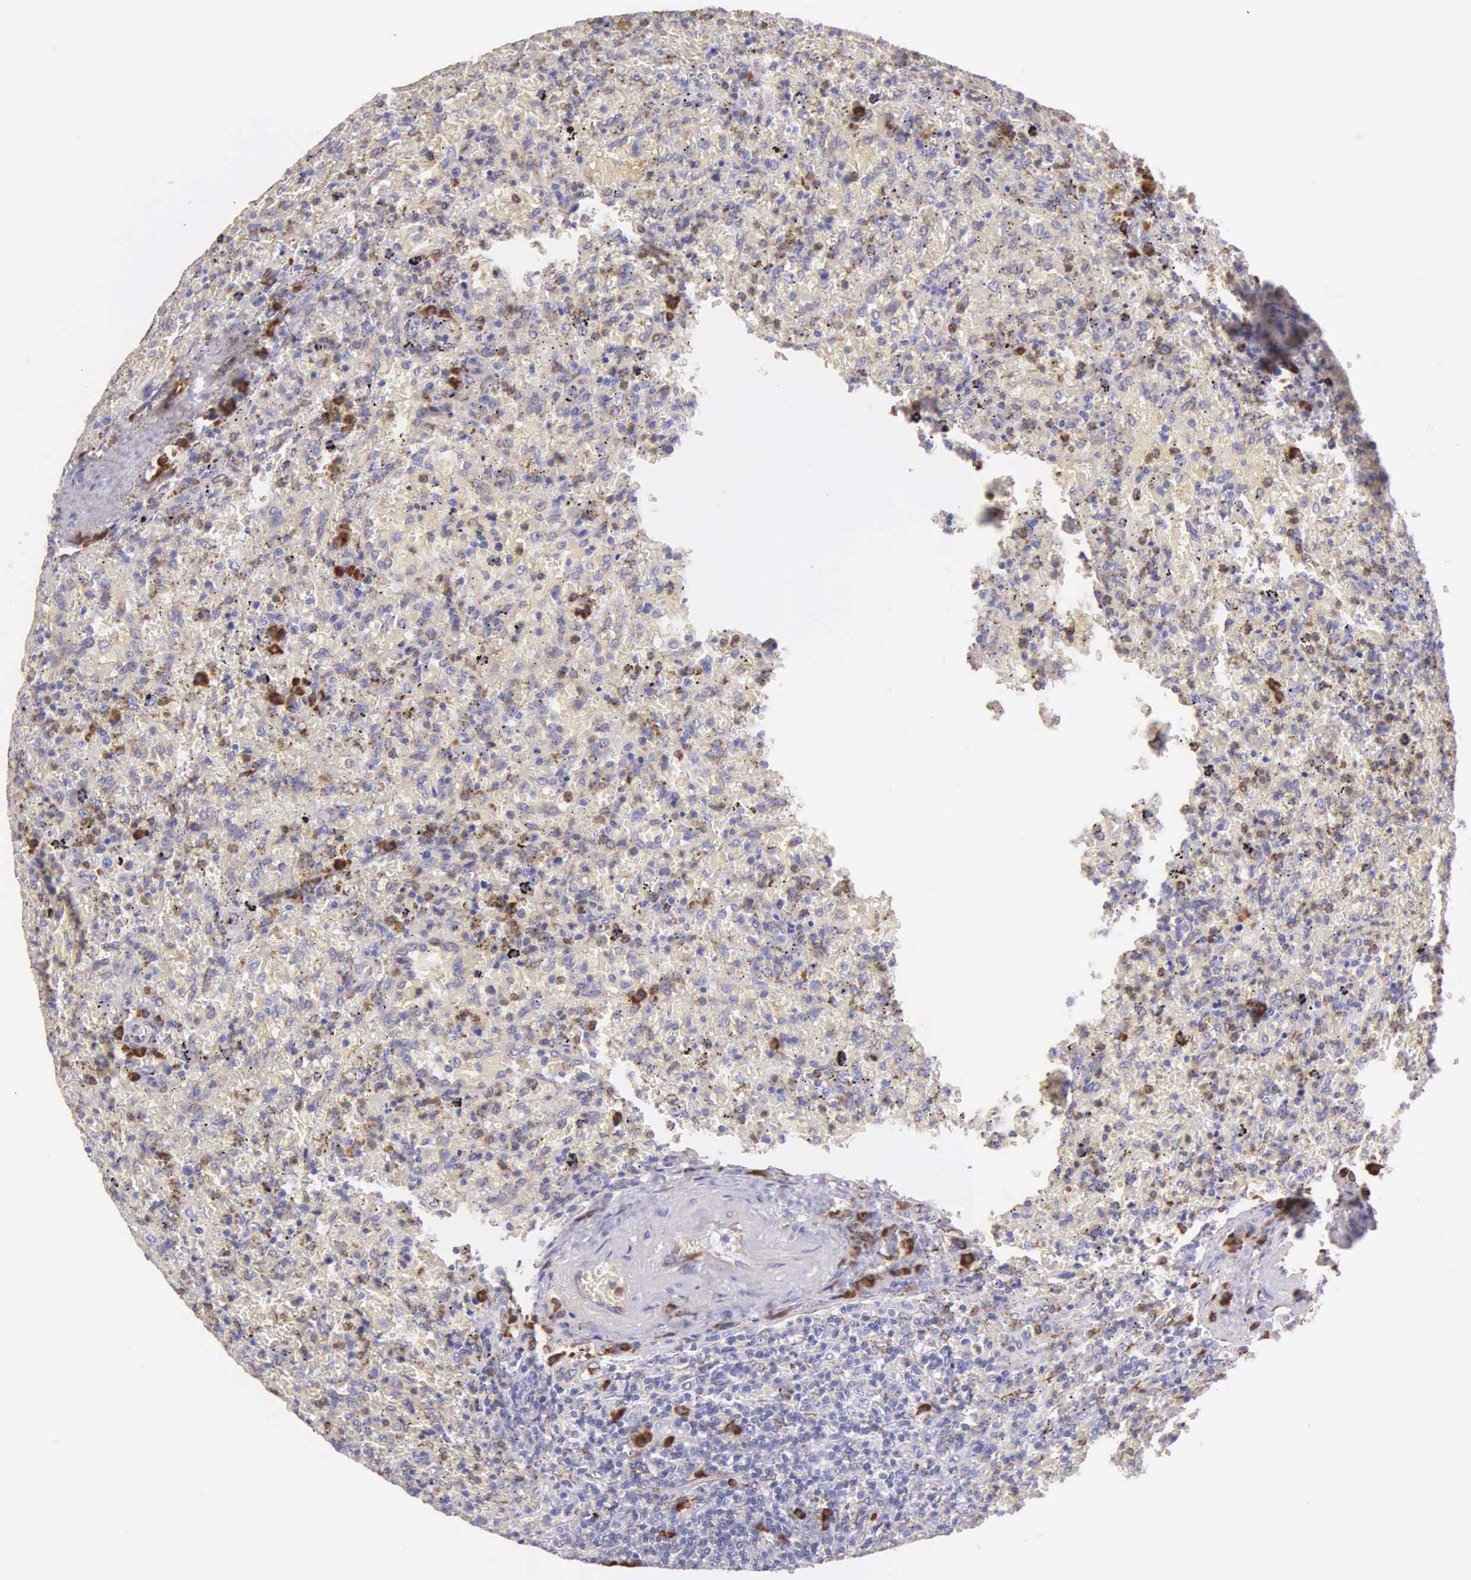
{"staining": {"intensity": "moderate", "quantity": "<25%", "location": "cytoplasmic/membranous"}, "tissue": "lymphoma", "cell_type": "Tumor cells", "image_type": "cancer", "snomed": [{"axis": "morphology", "description": "Malignant lymphoma, non-Hodgkin's type, High grade"}, {"axis": "topography", "description": "Spleen"}, {"axis": "topography", "description": "Lymph node"}], "caption": "Moderate cytoplasmic/membranous protein staining is identified in approximately <25% of tumor cells in lymphoma.", "gene": "CKAP4", "patient": {"sex": "female", "age": 70}}